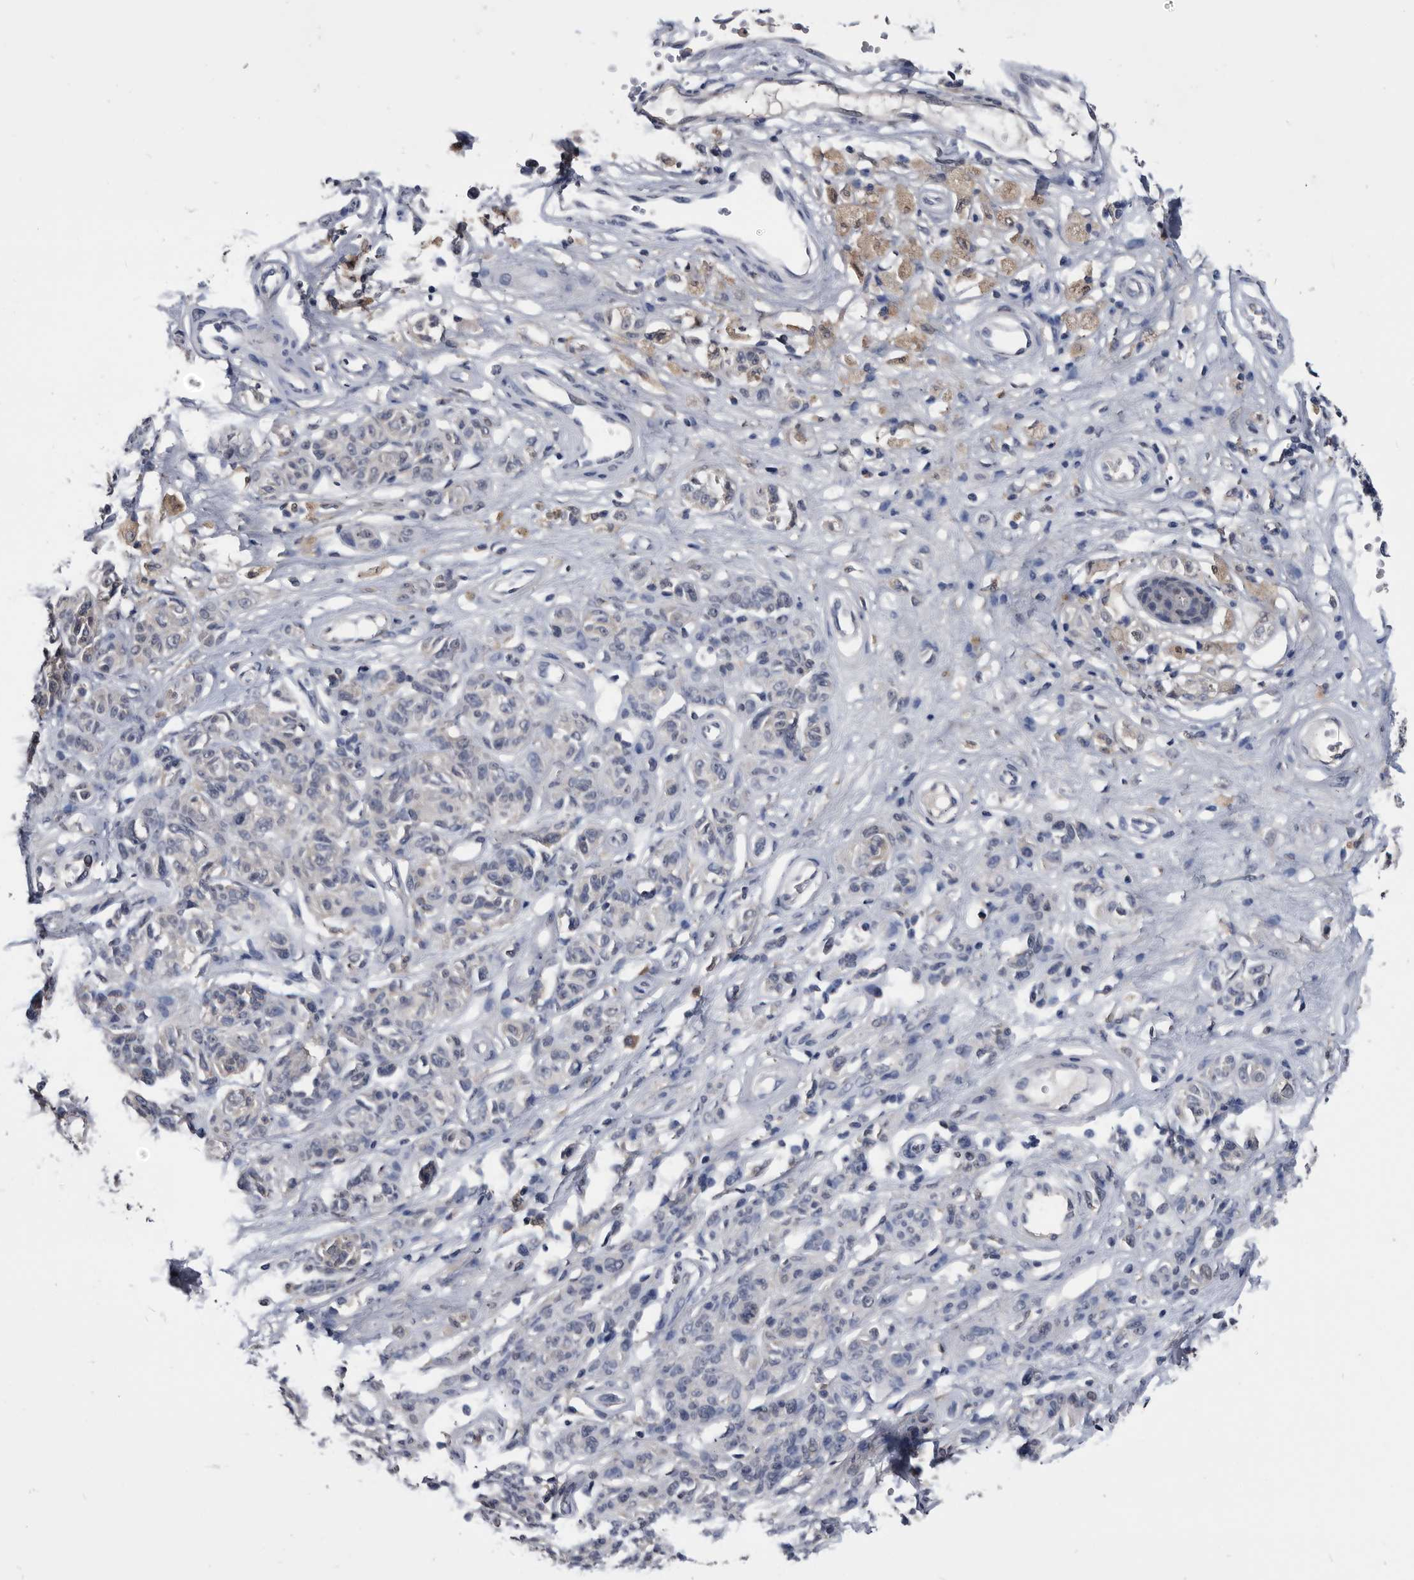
{"staining": {"intensity": "negative", "quantity": "none", "location": "none"}, "tissue": "melanoma", "cell_type": "Tumor cells", "image_type": "cancer", "snomed": [{"axis": "morphology", "description": "Malignant melanoma, NOS"}, {"axis": "topography", "description": "Skin"}], "caption": "Immunohistochemistry of human melanoma demonstrates no staining in tumor cells. The staining is performed using DAB (3,3'-diaminobenzidine) brown chromogen with nuclei counter-stained in using hematoxylin.", "gene": "PDXK", "patient": {"sex": "female", "age": 64}}